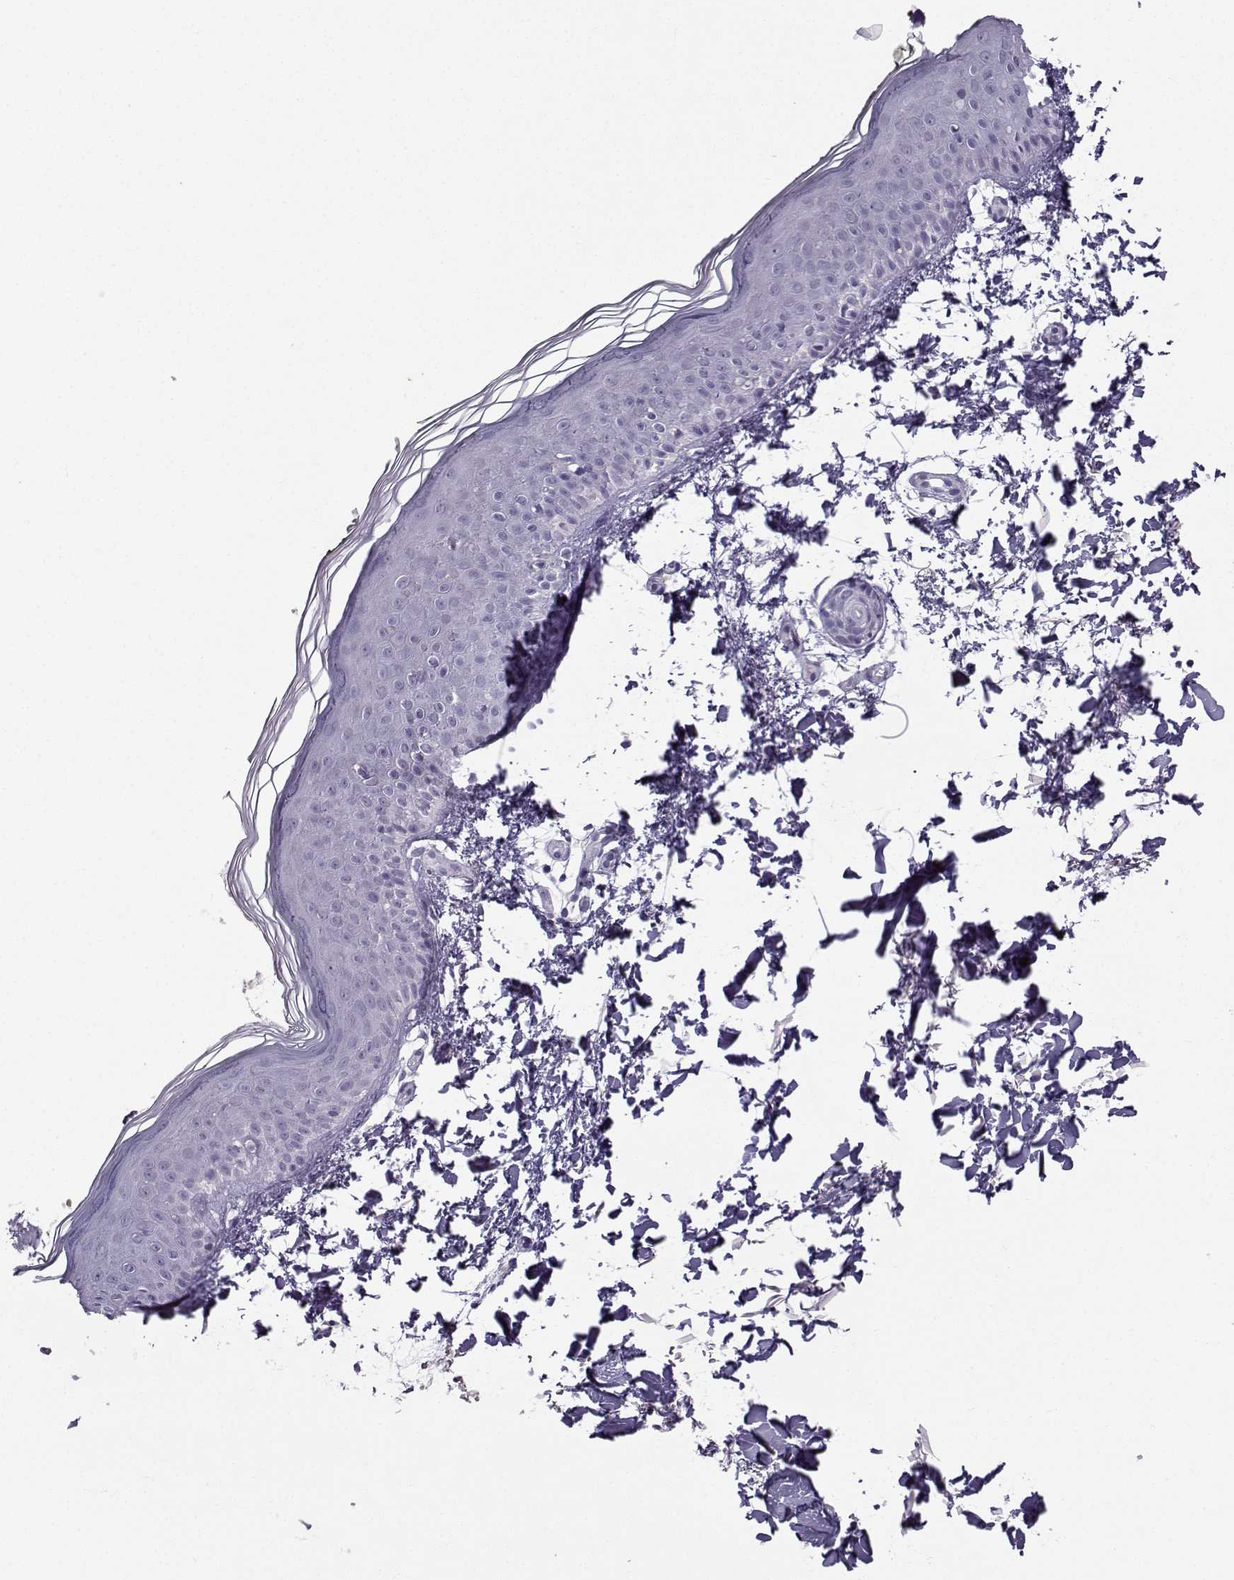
{"staining": {"intensity": "negative", "quantity": "none", "location": "none"}, "tissue": "skin", "cell_type": "Fibroblasts", "image_type": "normal", "snomed": [{"axis": "morphology", "description": "Normal tissue, NOS"}, {"axis": "topography", "description": "Skin"}], "caption": "This is an IHC micrograph of unremarkable skin. There is no staining in fibroblasts.", "gene": "ZBTB8B", "patient": {"sex": "female", "age": 62}}